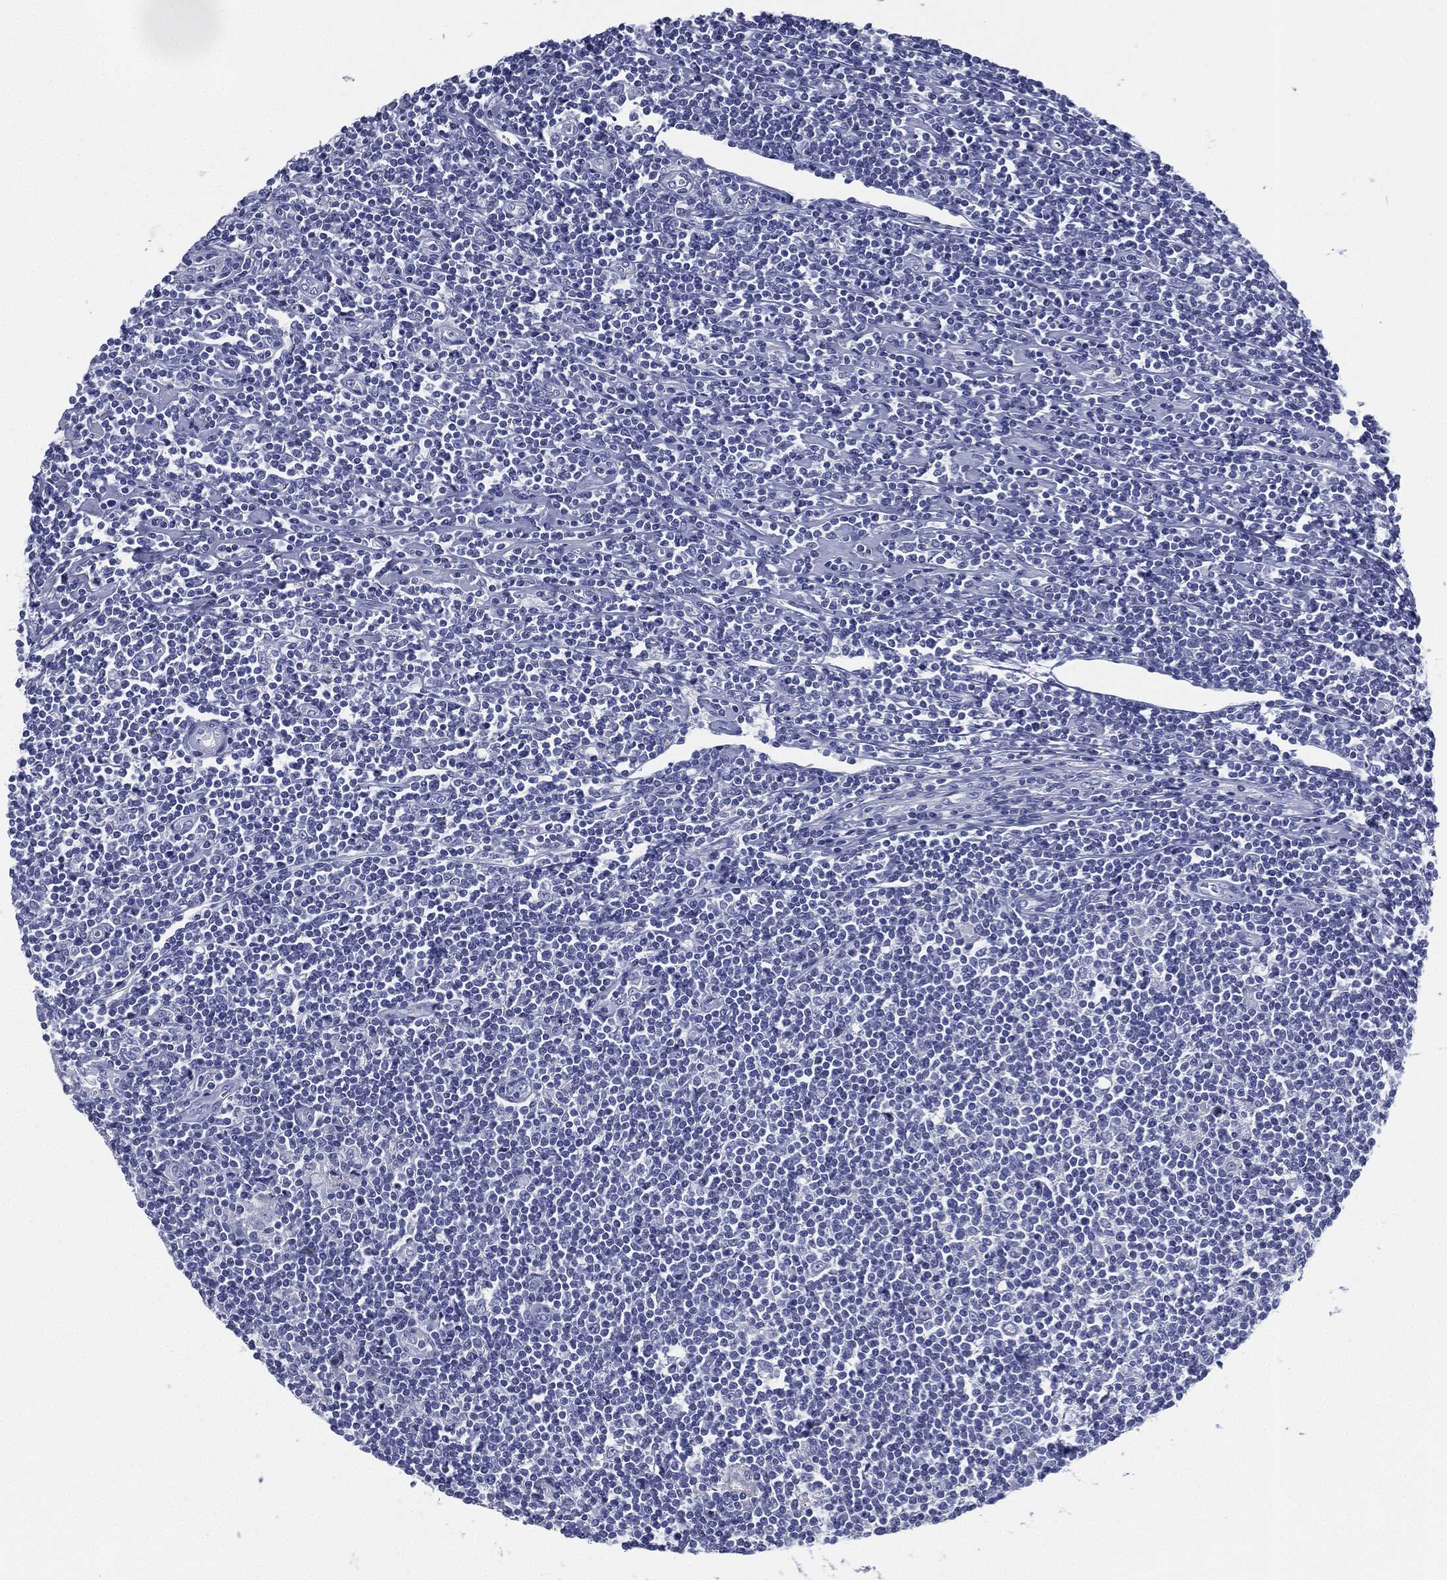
{"staining": {"intensity": "negative", "quantity": "none", "location": "none"}, "tissue": "lymphoma", "cell_type": "Tumor cells", "image_type": "cancer", "snomed": [{"axis": "morphology", "description": "Hodgkin's disease, NOS"}, {"axis": "topography", "description": "Lymph node"}], "caption": "An image of human Hodgkin's disease is negative for staining in tumor cells.", "gene": "RSPH4A", "patient": {"sex": "male", "age": 40}}